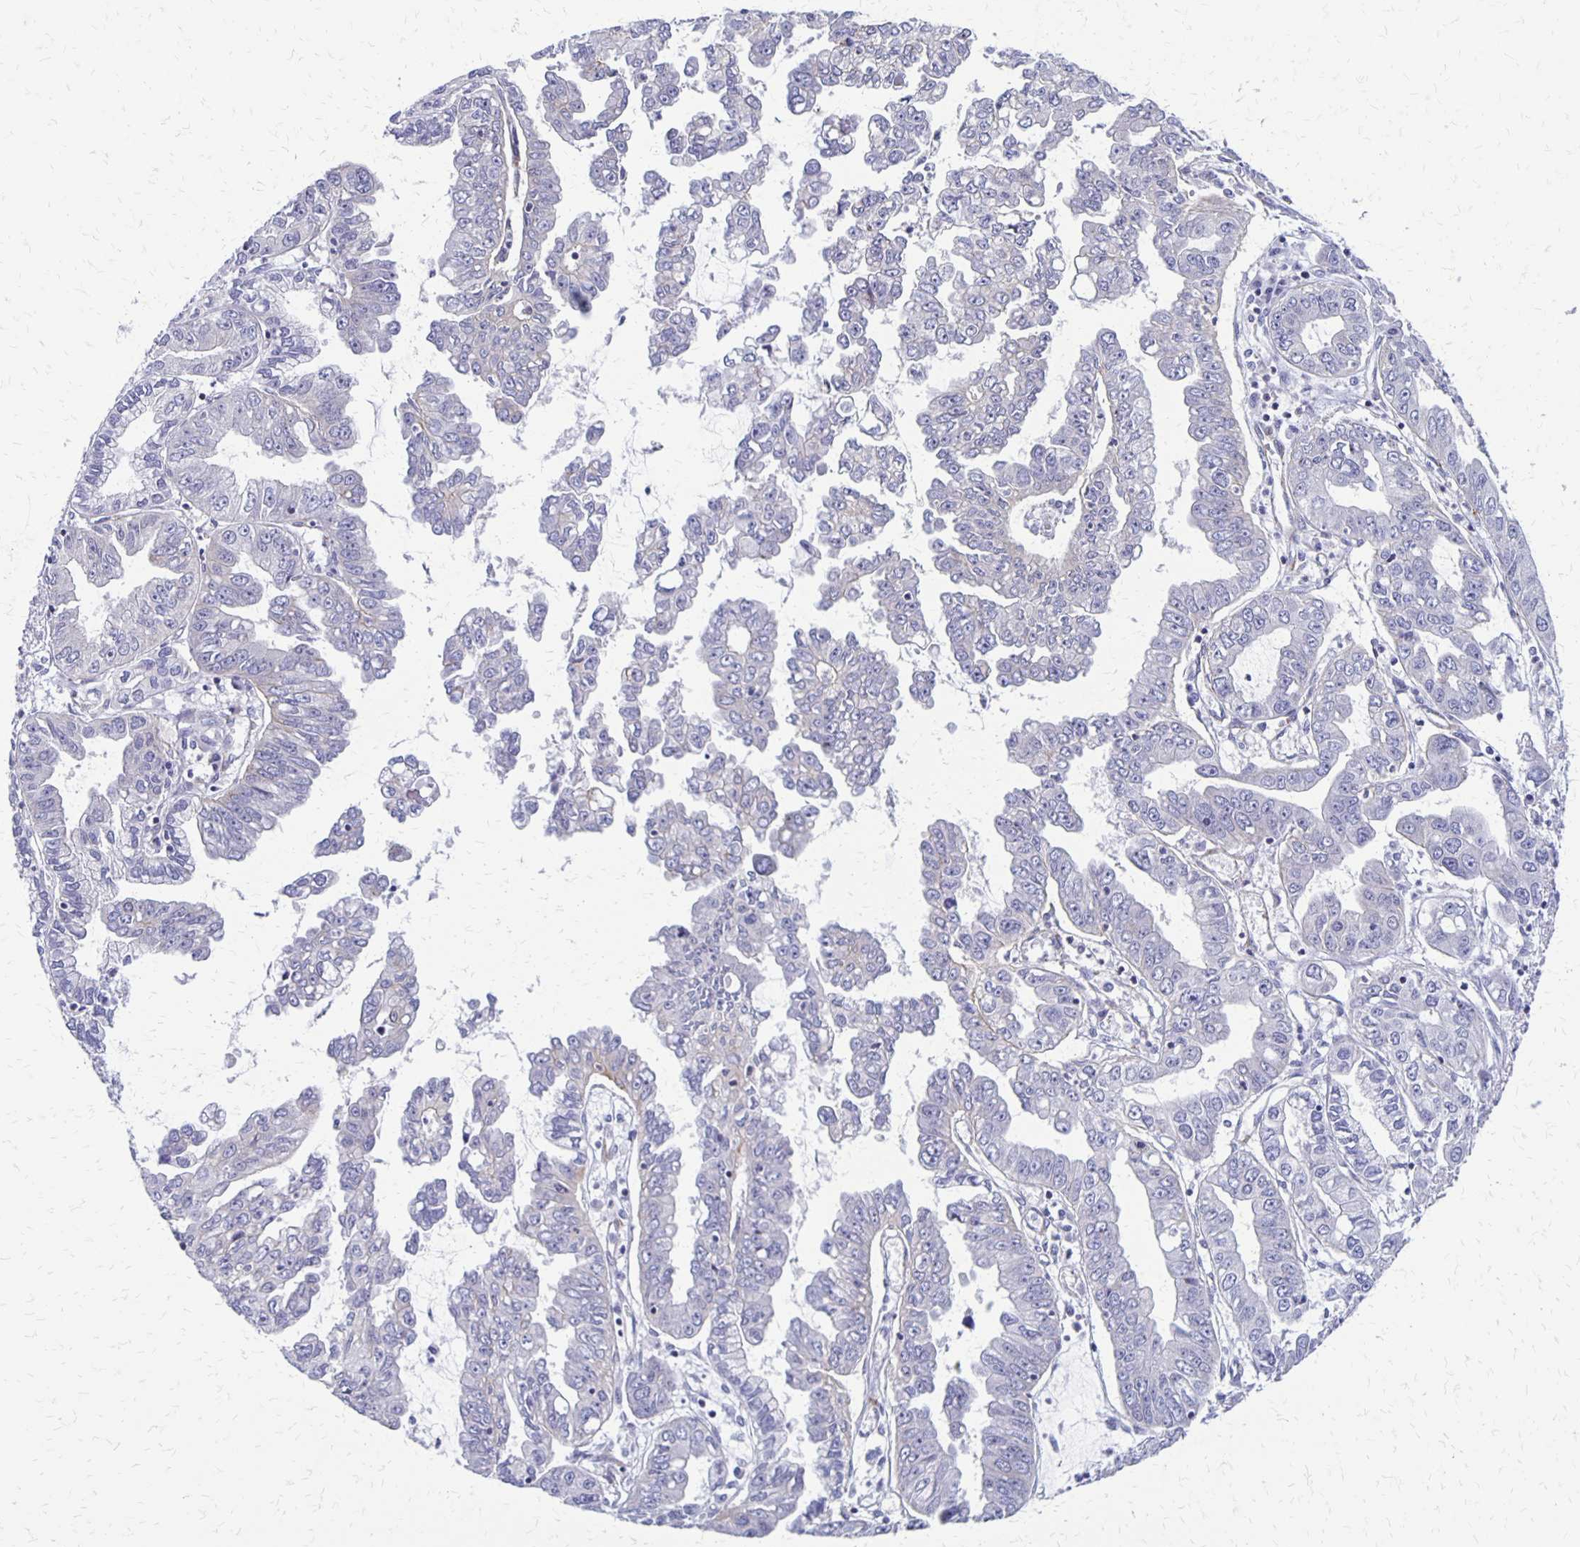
{"staining": {"intensity": "negative", "quantity": "none", "location": "none"}, "tissue": "liver cancer", "cell_type": "Tumor cells", "image_type": "cancer", "snomed": [{"axis": "morphology", "description": "Cholangiocarcinoma"}, {"axis": "topography", "description": "Liver"}], "caption": "Tumor cells are negative for brown protein staining in liver cancer (cholangiocarcinoma). (DAB immunohistochemistry, high magnification).", "gene": "SEPTIN5", "patient": {"sex": "male", "age": 58}}